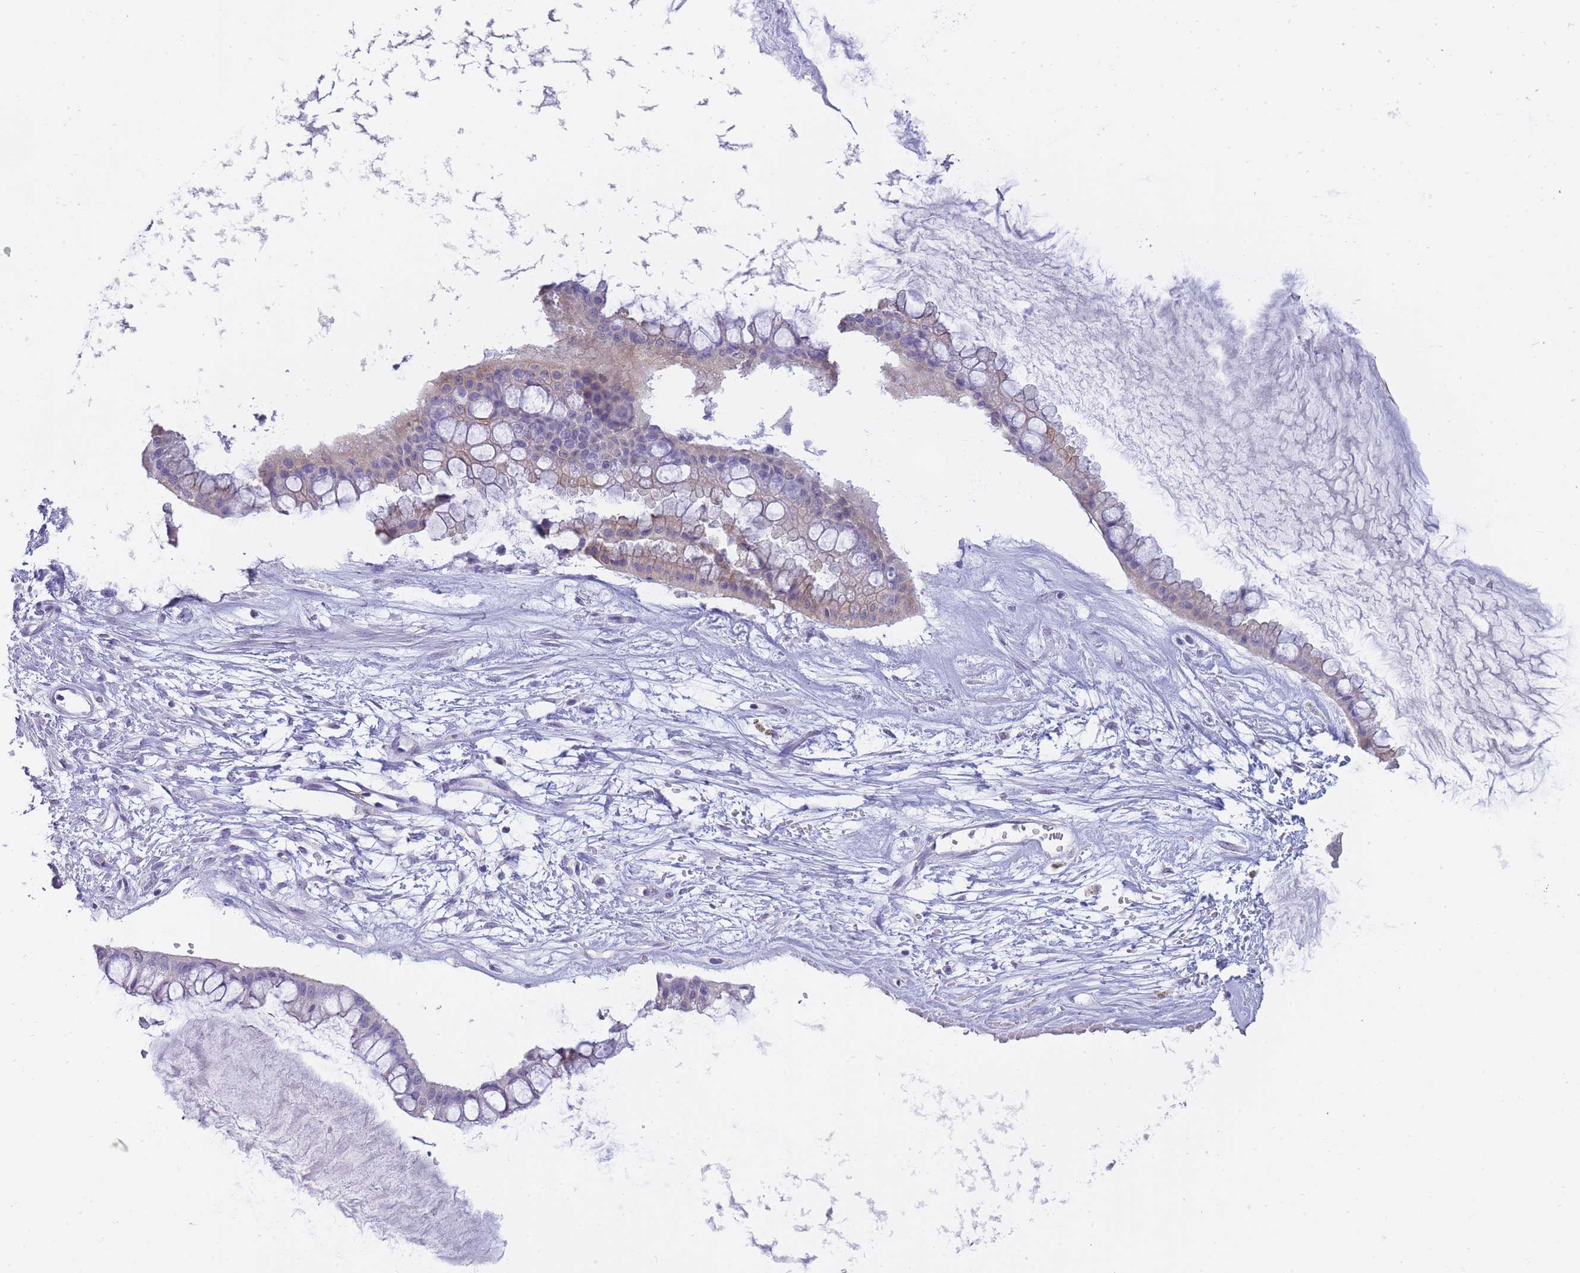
{"staining": {"intensity": "moderate", "quantity": ">75%", "location": "cytoplasmic/membranous"}, "tissue": "ovarian cancer", "cell_type": "Tumor cells", "image_type": "cancer", "snomed": [{"axis": "morphology", "description": "Cystadenocarcinoma, mucinous, NOS"}, {"axis": "topography", "description": "Ovary"}], "caption": "Approximately >75% of tumor cells in ovarian cancer (mucinous cystadenocarcinoma) display moderate cytoplasmic/membranous protein staining as visualized by brown immunohistochemical staining.", "gene": "FRAT2", "patient": {"sex": "female", "age": 73}}